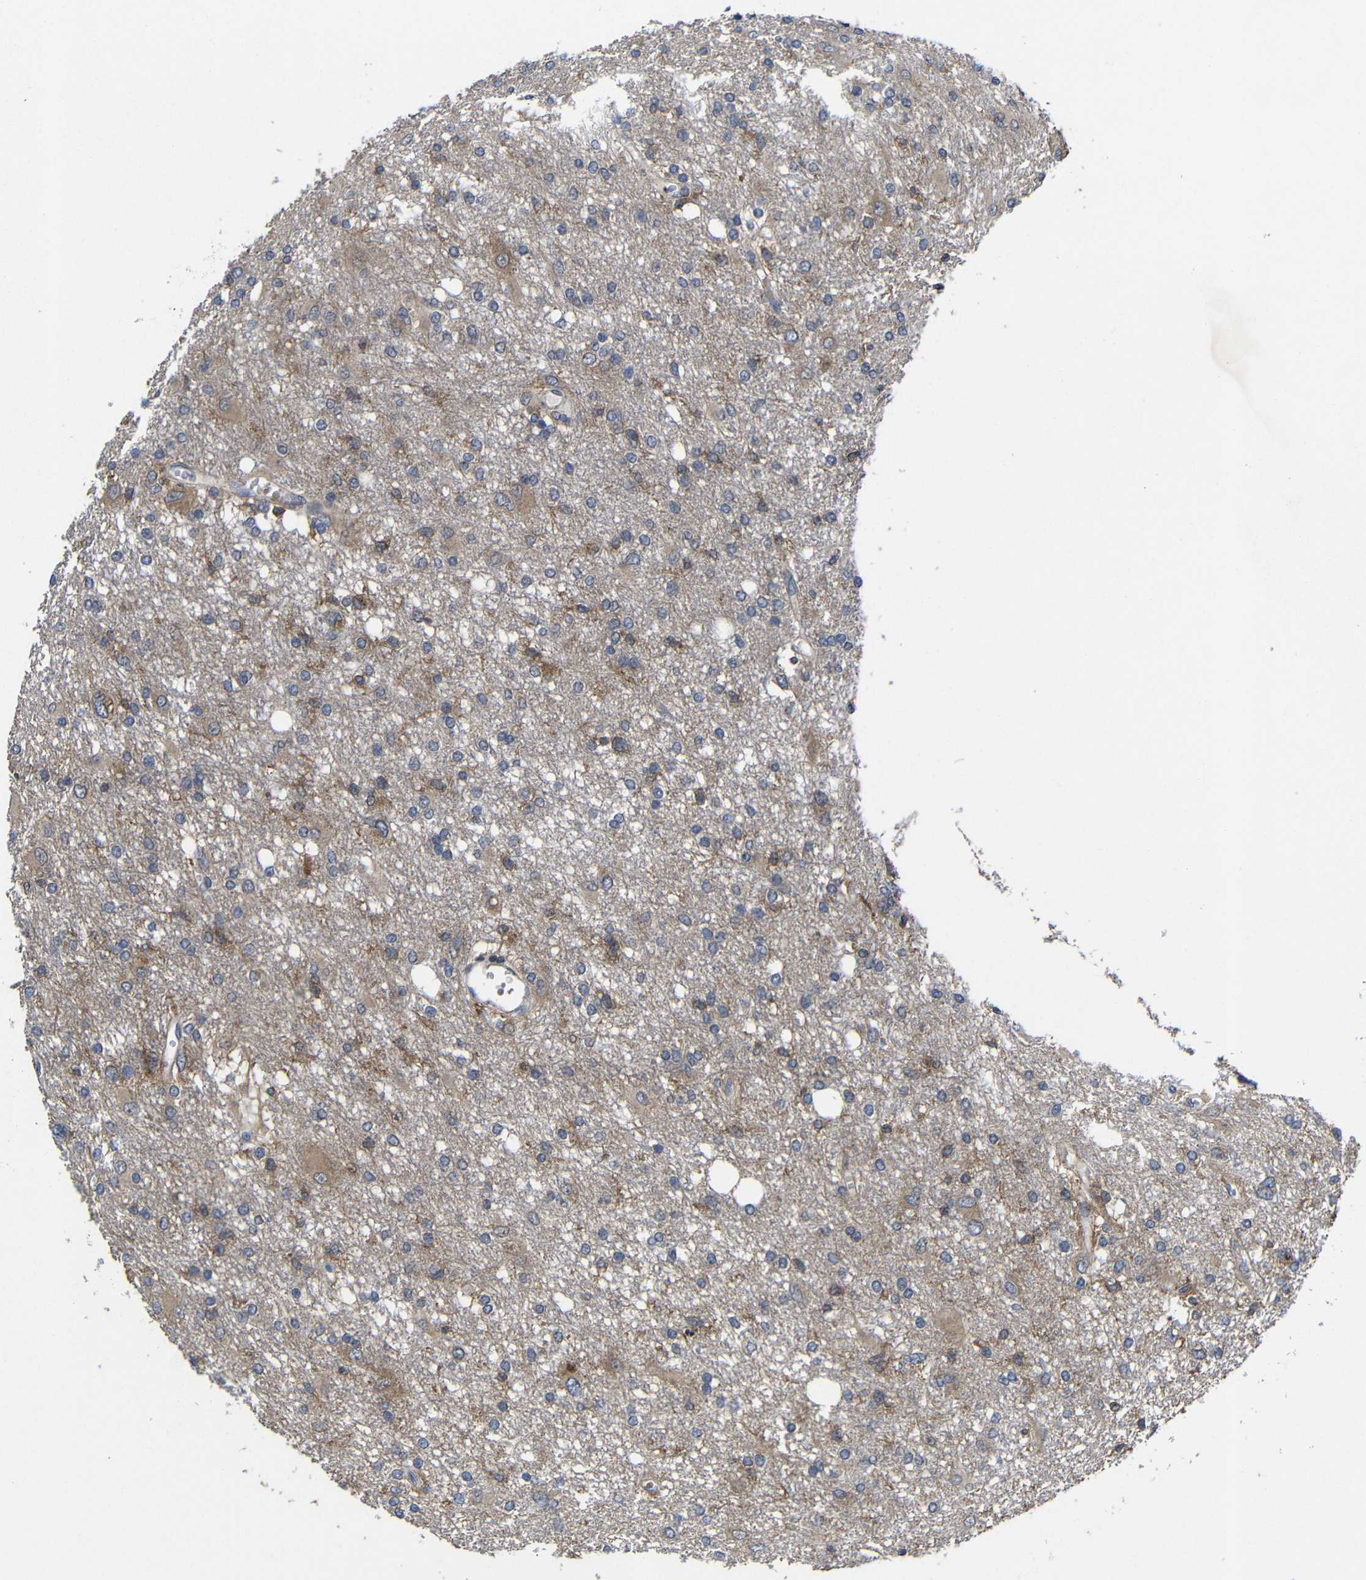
{"staining": {"intensity": "moderate", "quantity": "25%-75%", "location": "cytoplasmic/membranous"}, "tissue": "glioma", "cell_type": "Tumor cells", "image_type": "cancer", "snomed": [{"axis": "morphology", "description": "Glioma, malignant, High grade"}, {"axis": "topography", "description": "Brain"}], "caption": "Moderate cytoplasmic/membranous protein expression is identified in about 25%-75% of tumor cells in glioma.", "gene": "LPAR5", "patient": {"sex": "female", "age": 59}}